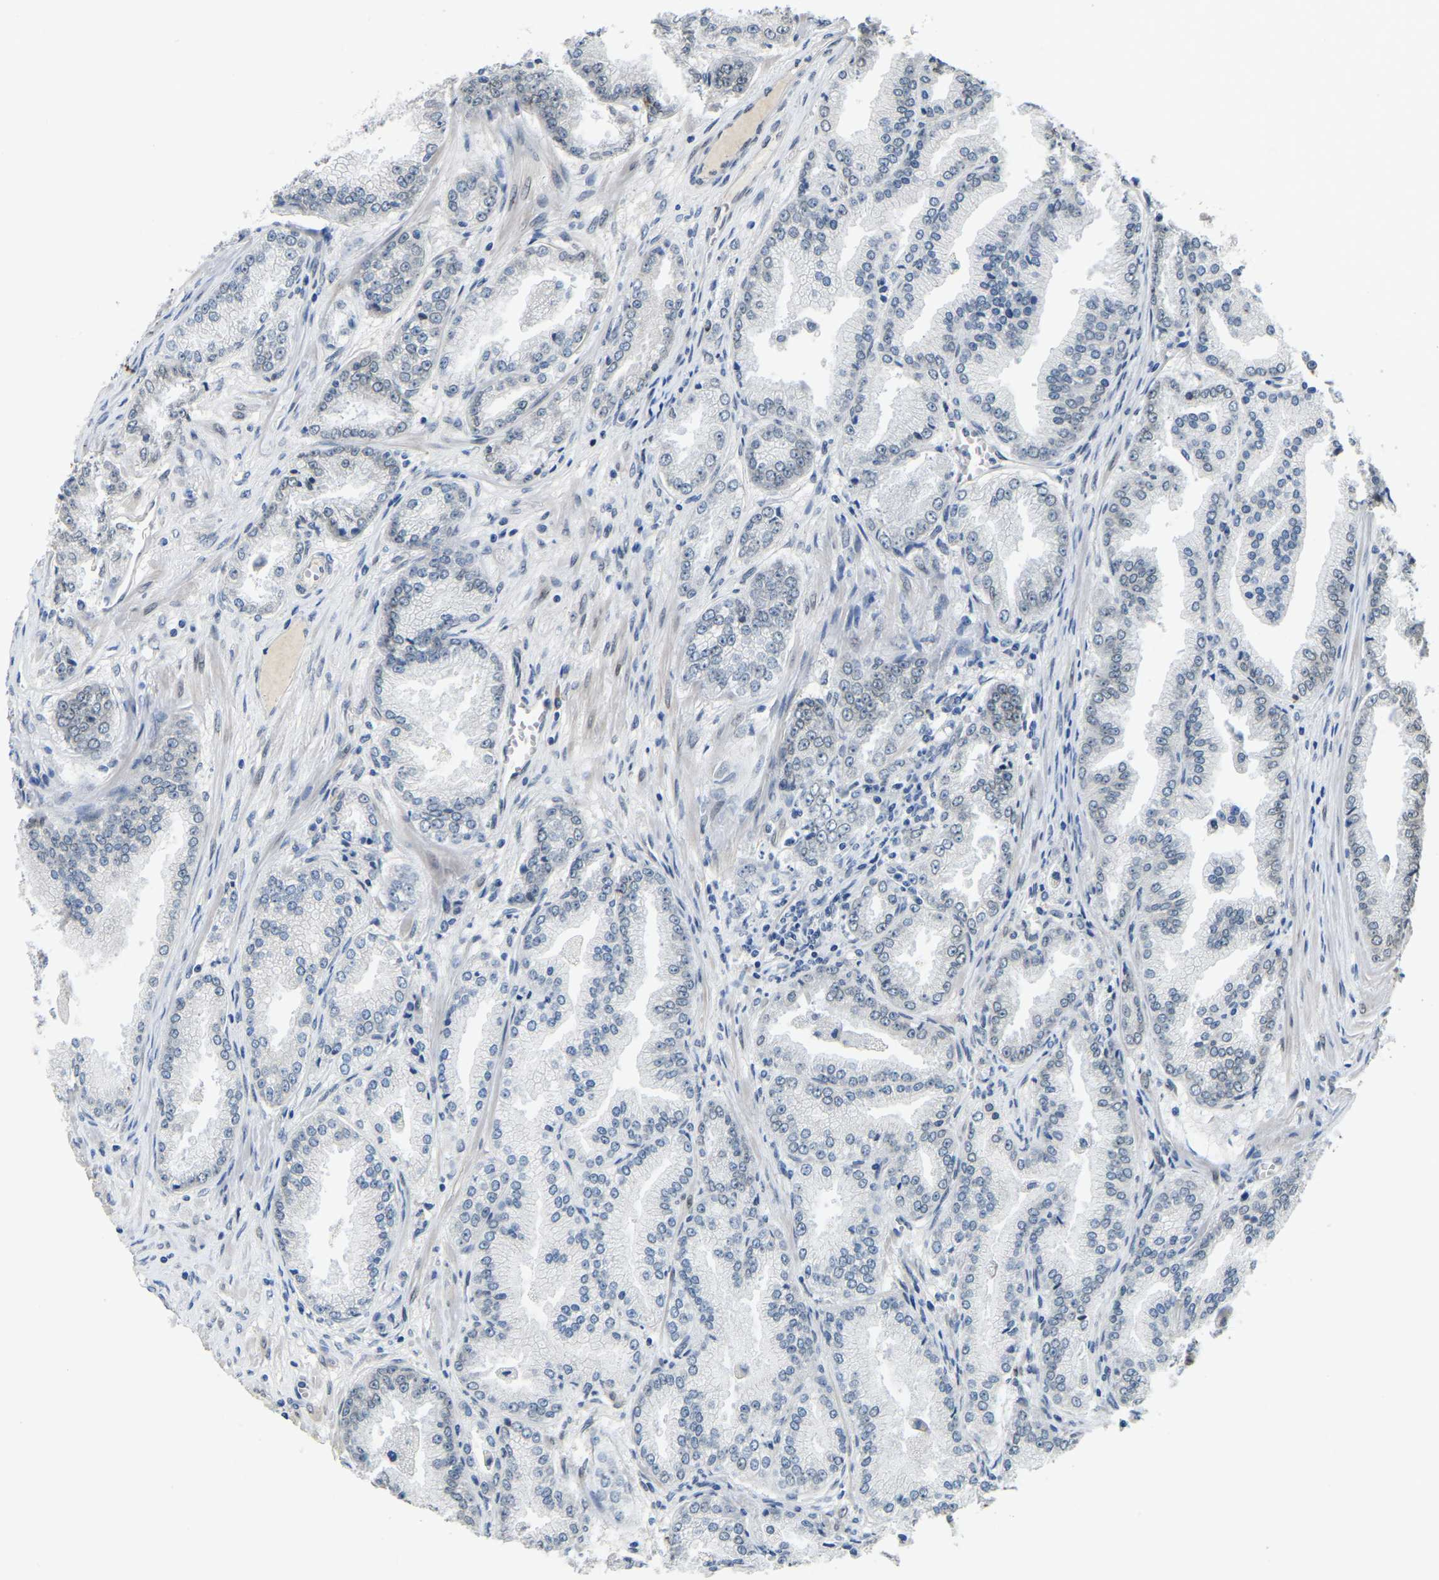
{"staining": {"intensity": "negative", "quantity": "none", "location": "none"}, "tissue": "prostate cancer", "cell_type": "Tumor cells", "image_type": "cancer", "snomed": [{"axis": "morphology", "description": "Adenocarcinoma, High grade"}, {"axis": "topography", "description": "Prostate"}], "caption": "DAB immunohistochemical staining of human prostate cancer (adenocarcinoma (high-grade)) shows no significant staining in tumor cells.", "gene": "RANBP2", "patient": {"sex": "male", "age": 61}}